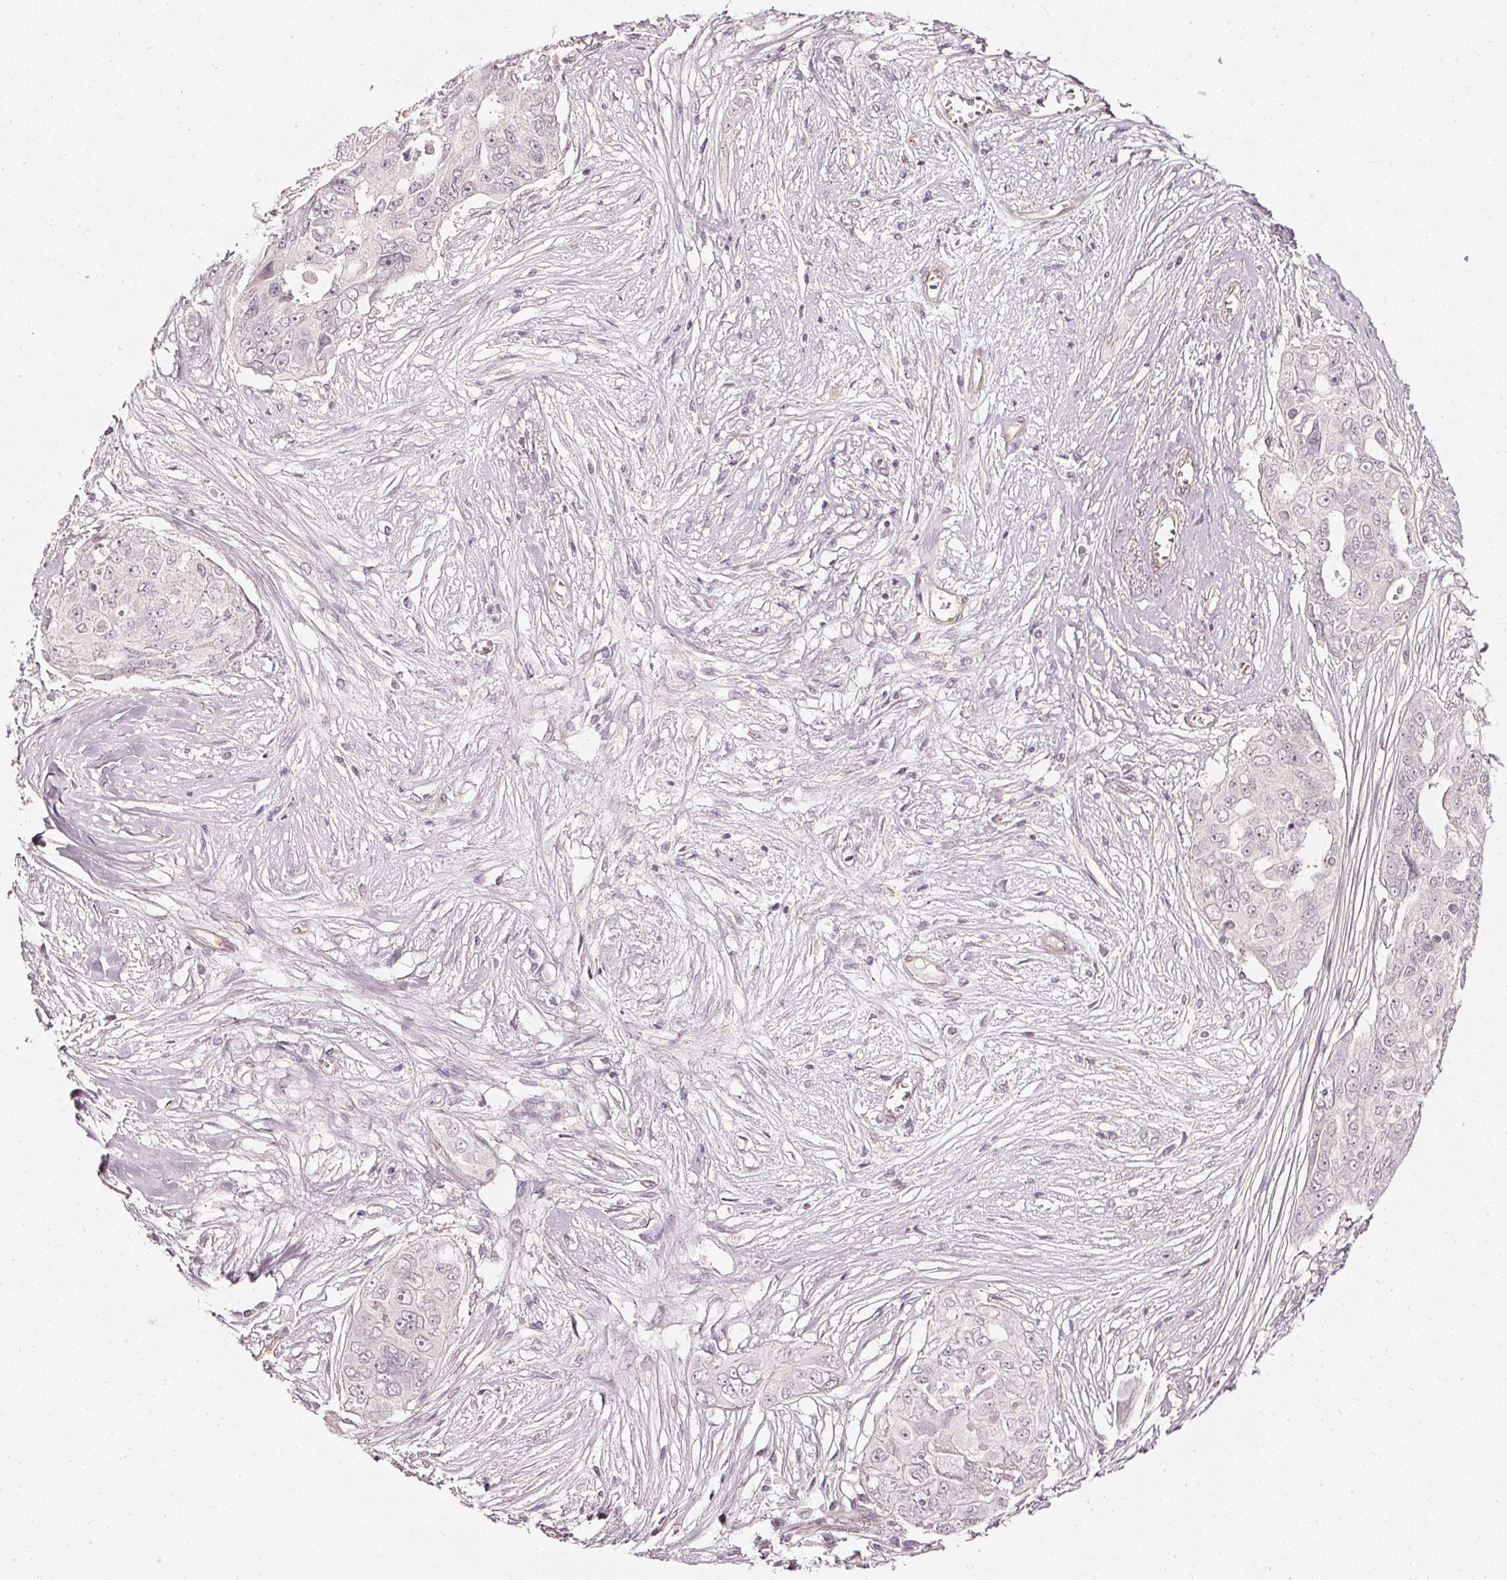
{"staining": {"intensity": "negative", "quantity": "none", "location": "none"}, "tissue": "ovarian cancer", "cell_type": "Tumor cells", "image_type": "cancer", "snomed": [{"axis": "morphology", "description": "Carcinoma, endometroid"}, {"axis": "topography", "description": "Ovary"}], "caption": "An IHC image of ovarian cancer is shown. There is no staining in tumor cells of ovarian cancer. The staining is performed using DAB brown chromogen with nuclei counter-stained in using hematoxylin.", "gene": "DRD2", "patient": {"sex": "female", "age": 70}}